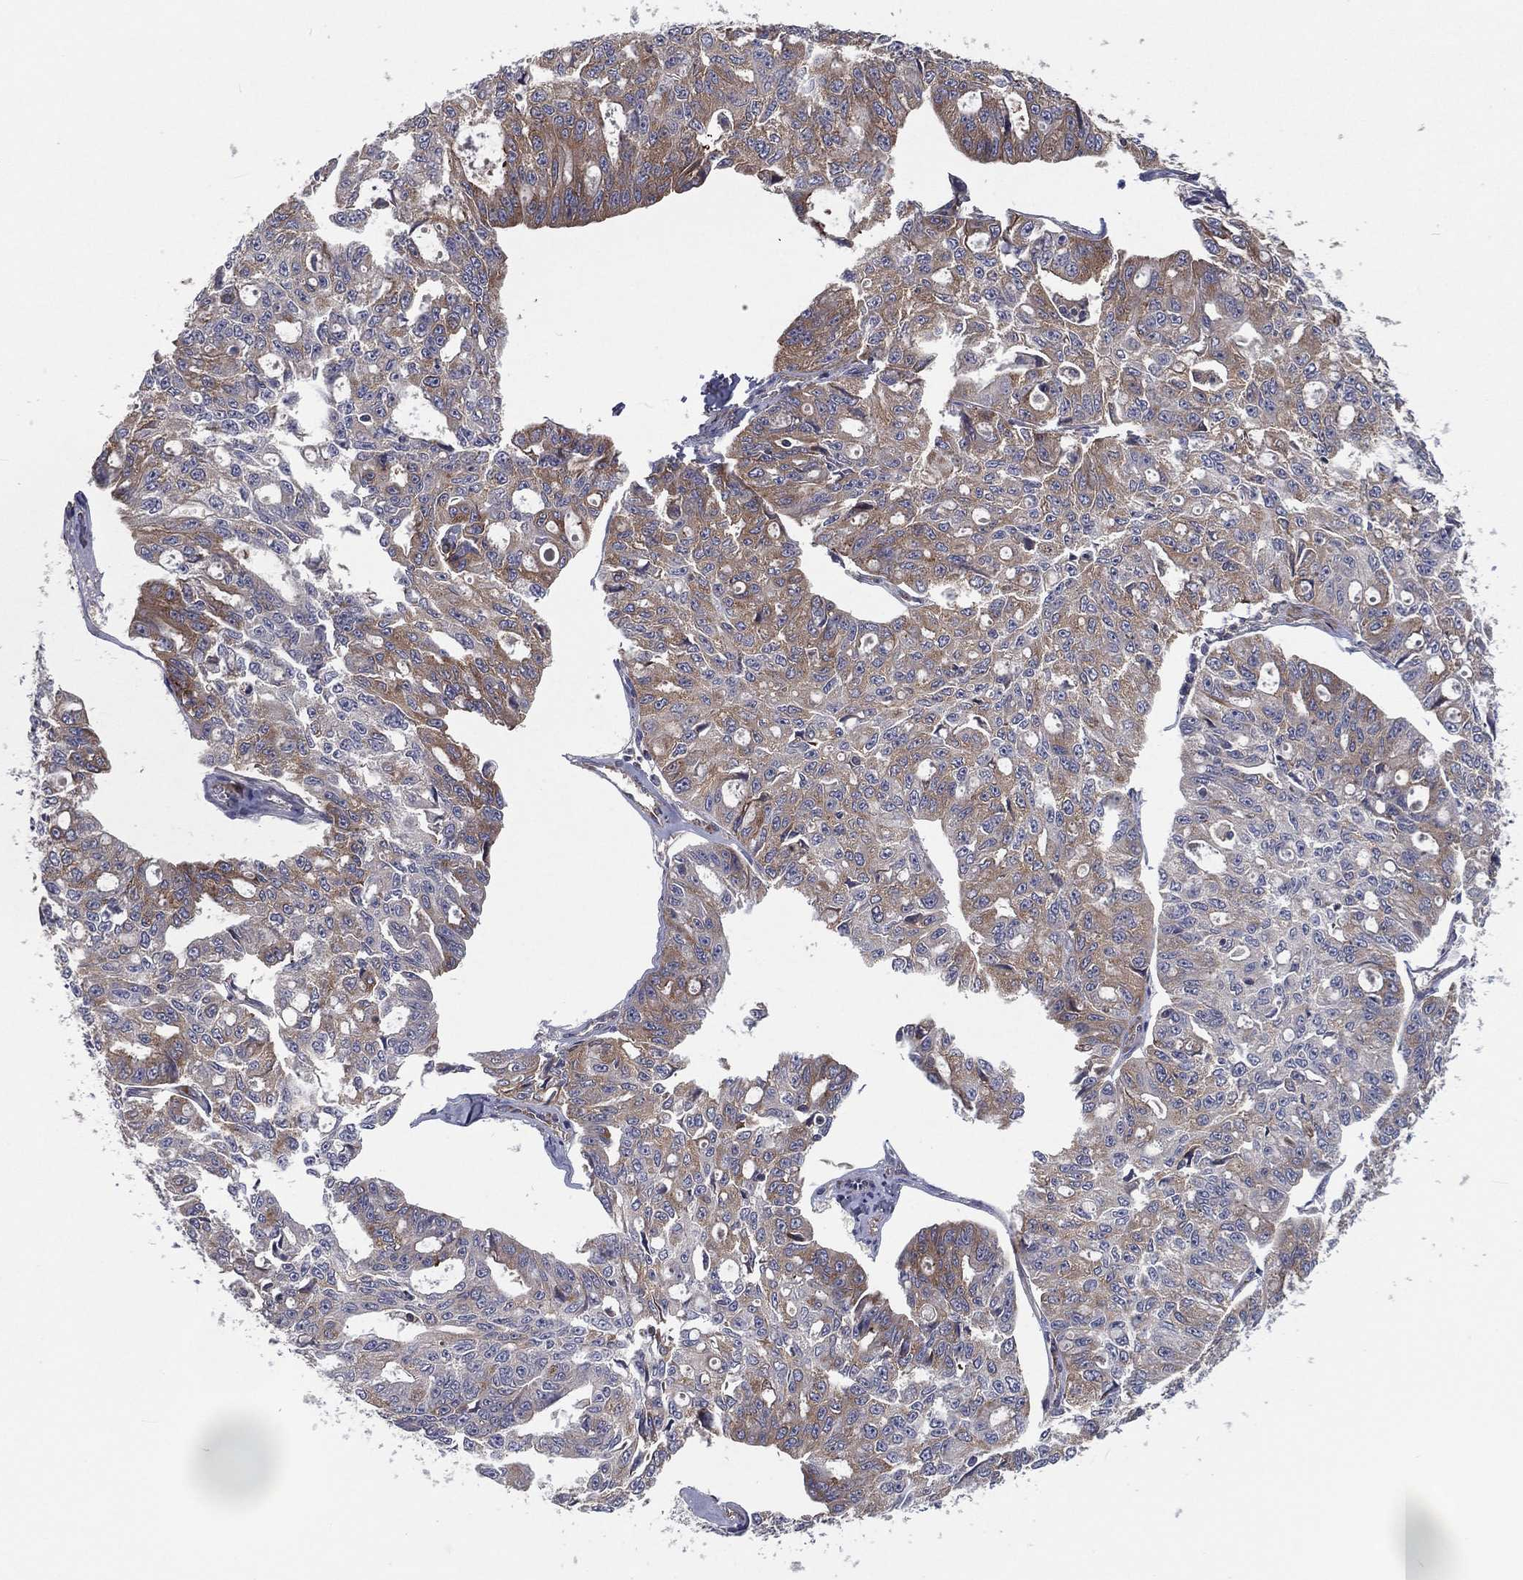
{"staining": {"intensity": "moderate", "quantity": "25%-75%", "location": "cytoplasmic/membranous"}, "tissue": "ovarian cancer", "cell_type": "Tumor cells", "image_type": "cancer", "snomed": [{"axis": "morphology", "description": "Carcinoma, endometroid"}, {"axis": "topography", "description": "Ovary"}], "caption": "Ovarian endometroid carcinoma stained for a protein reveals moderate cytoplasmic/membranous positivity in tumor cells.", "gene": "EIF2B5", "patient": {"sex": "female", "age": 65}}